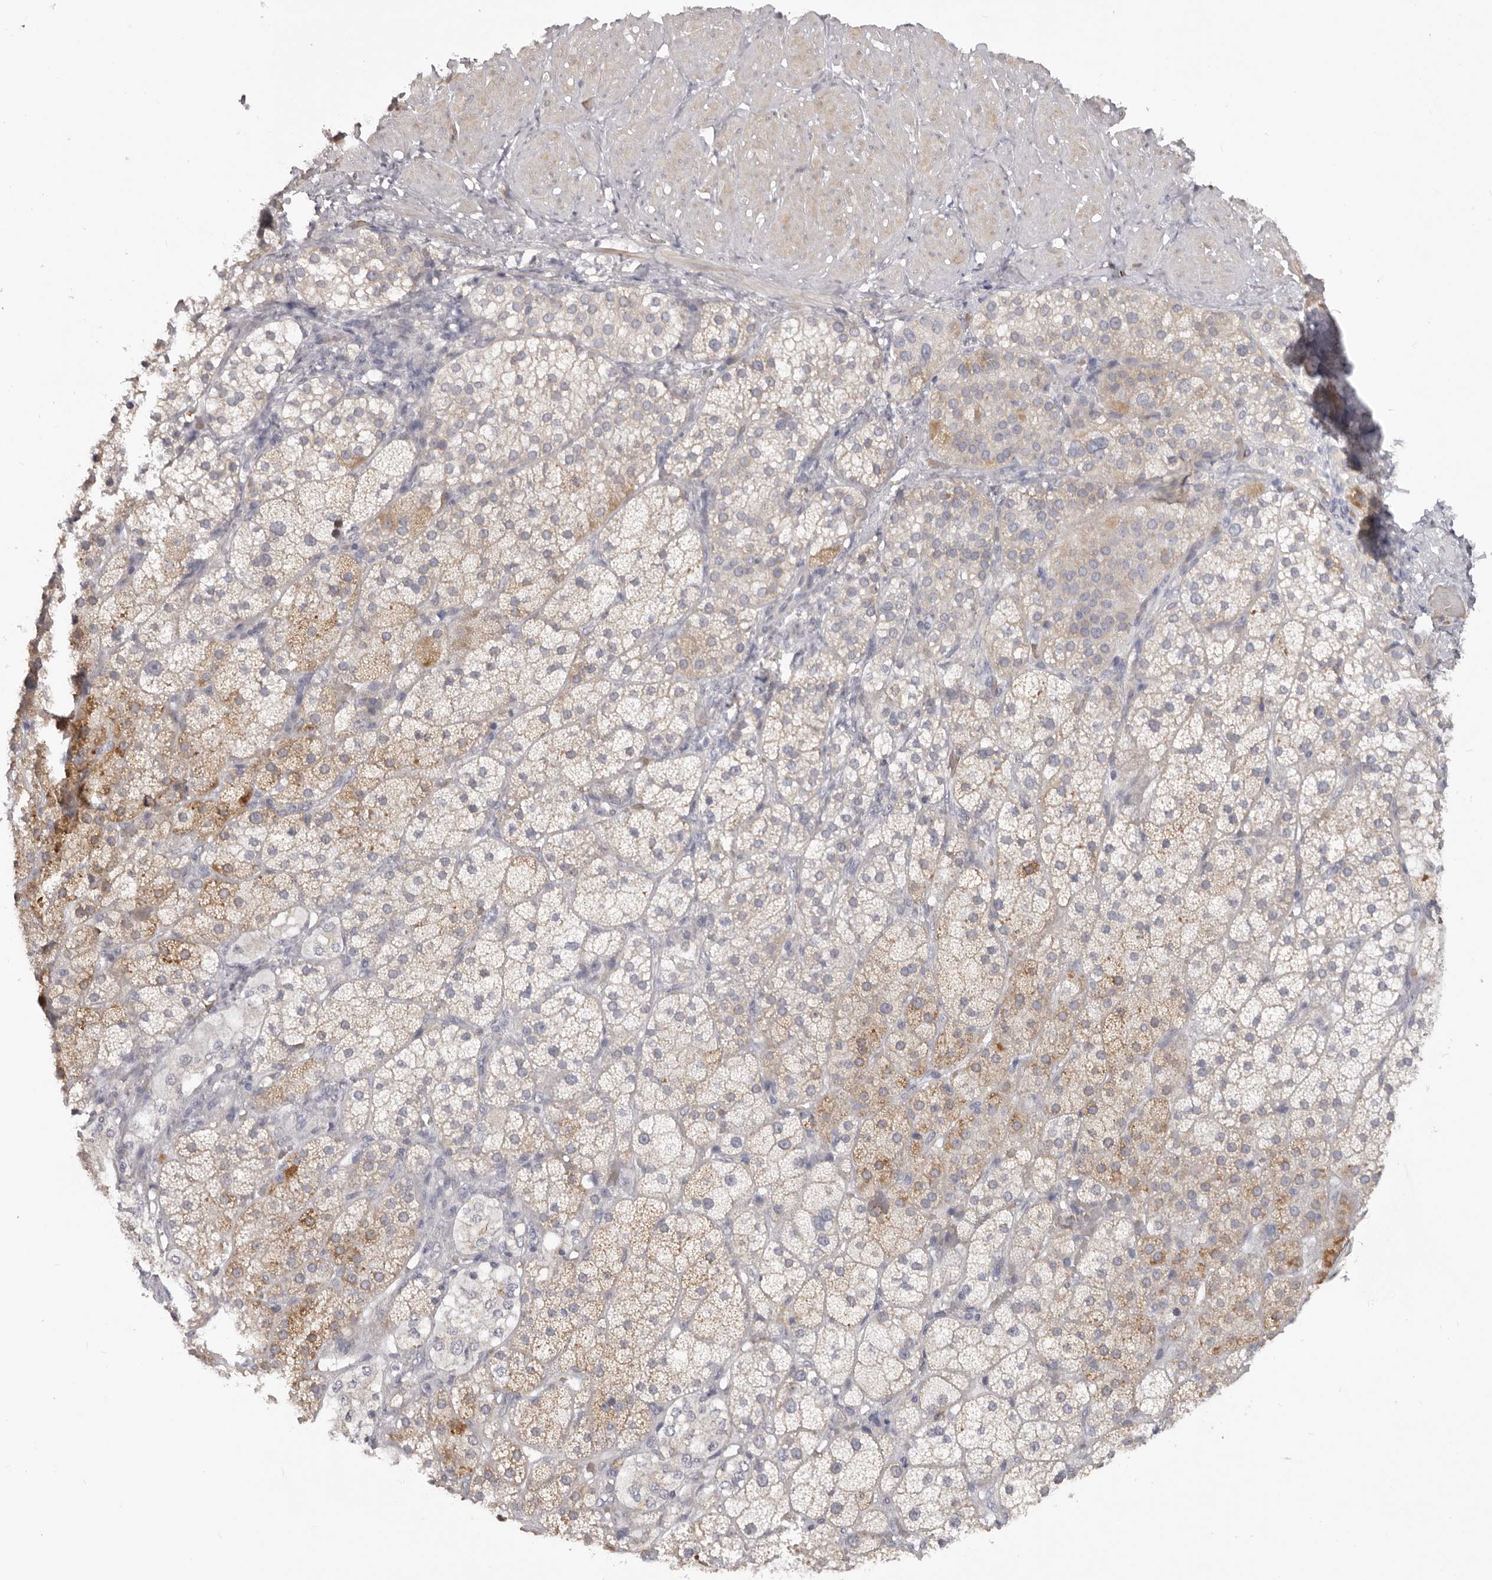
{"staining": {"intensity": "moderate", "quantity": "25%-75%", "location": "cytoplasmic/membranous"}, "tissue": "adrenal gland", "cell_type": "Glandular cells", "image_type": "normal", "snomed": [{"axis": "morphology", "description": "Normal tissue, NOS"}, {"axis": "topography", "description": "Adrenal gland"}], "caption": "Immunohistochemistry photomicrograph of normal human adrenal gland stained for a protein (brown), which displays medium levels of moderate cytoplasmic/membranous staining in about 25%-75% of glandular cells.", "gene": "TNR", "patient": {"sex": "male", "age": 57}}